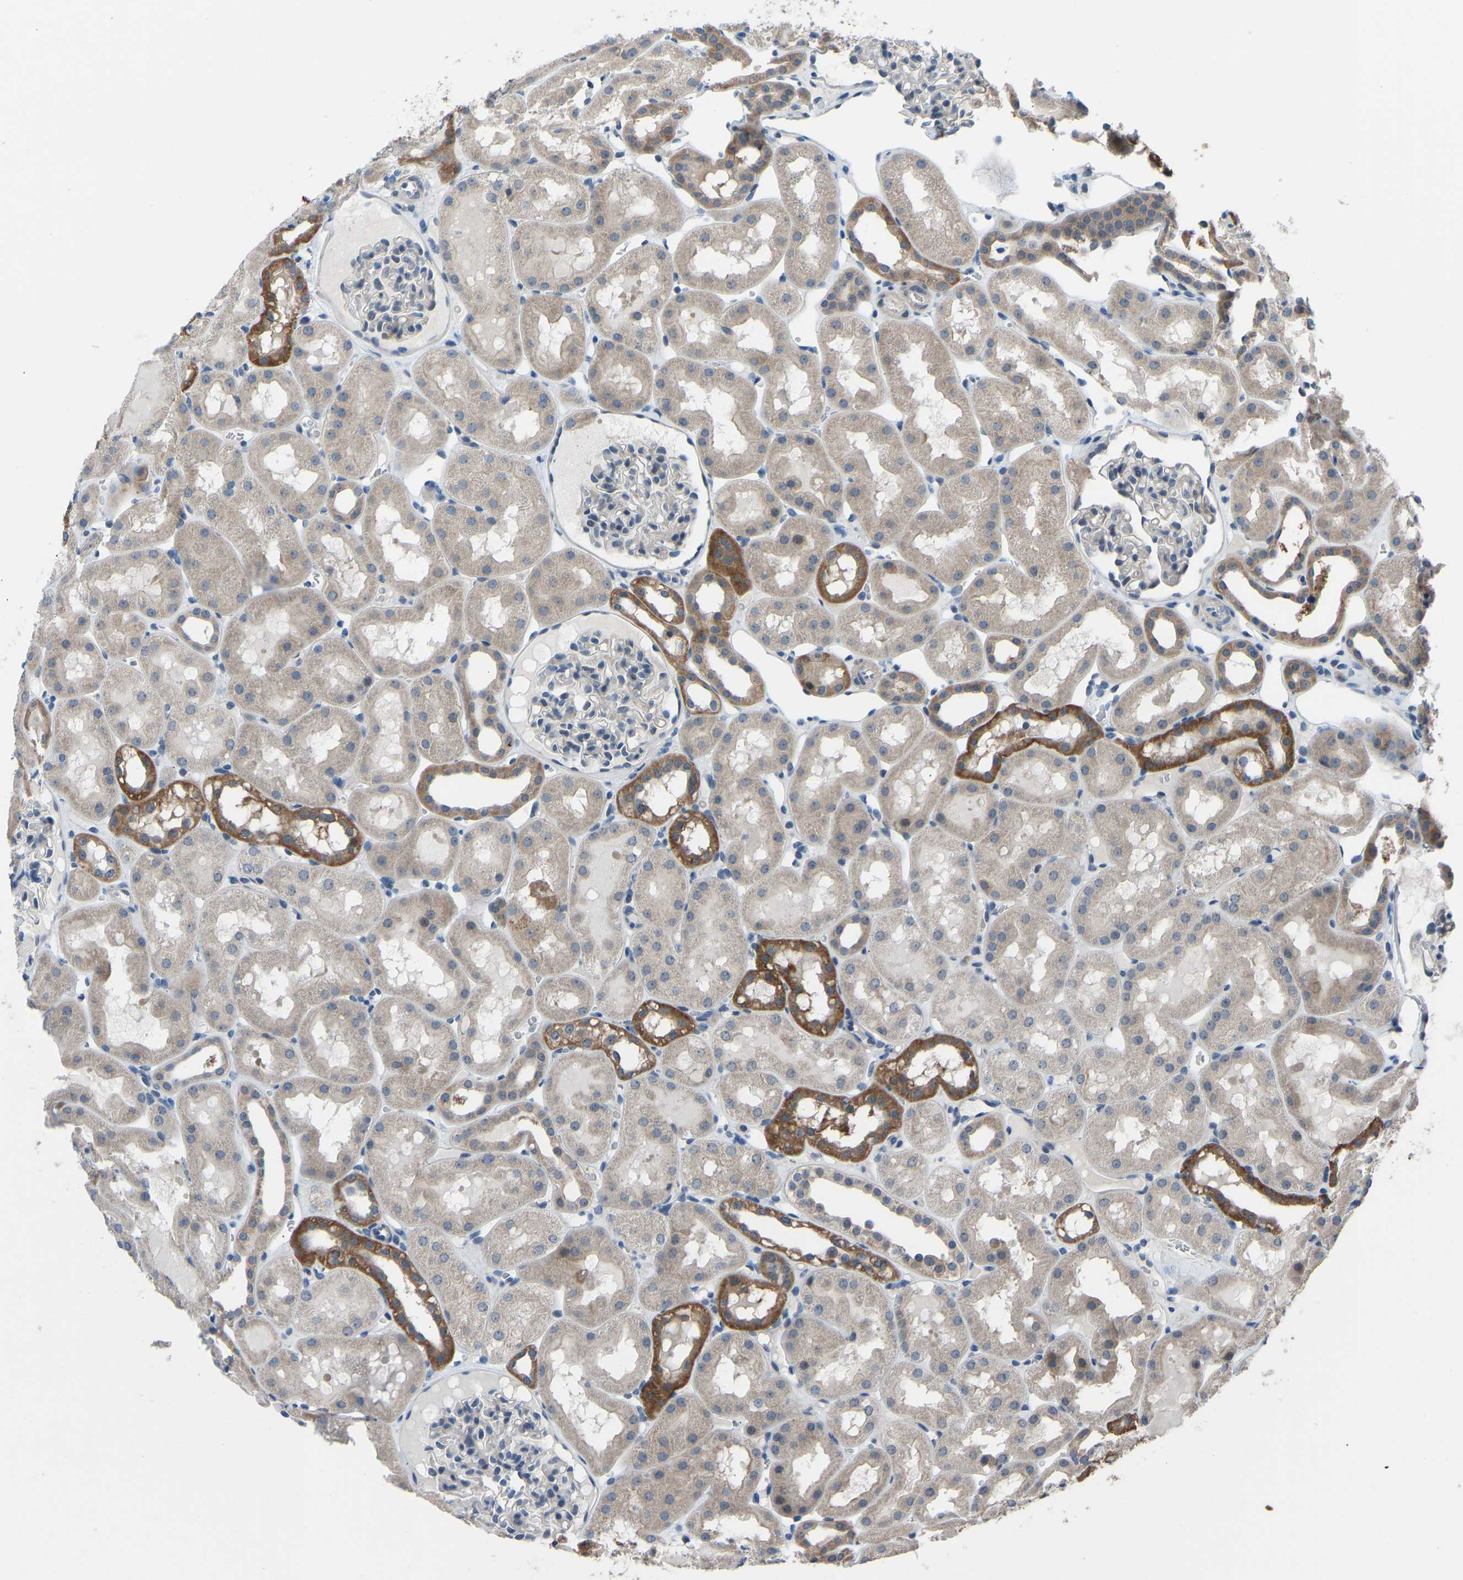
{"staining": {"intensity": "negative", "quantity": "none", "location": "none"}, "tissue": "kidney", "cell_type": "Cells in glomeruli", "image_type": "normal", "snomed": [{"axis": "morphology", "description": "Normal tissue, NOS"}, {"axis": "topography", "description": "Kidney"}, {"axis": "topography", "description": "Urinary bladder"}], "caption": "The histopathology image demonstrates no staining of cells in glomeruli in unremarkable kidney.", "gene": "CDK2AP1", "patient": {"sex": "male", "age": 16}}